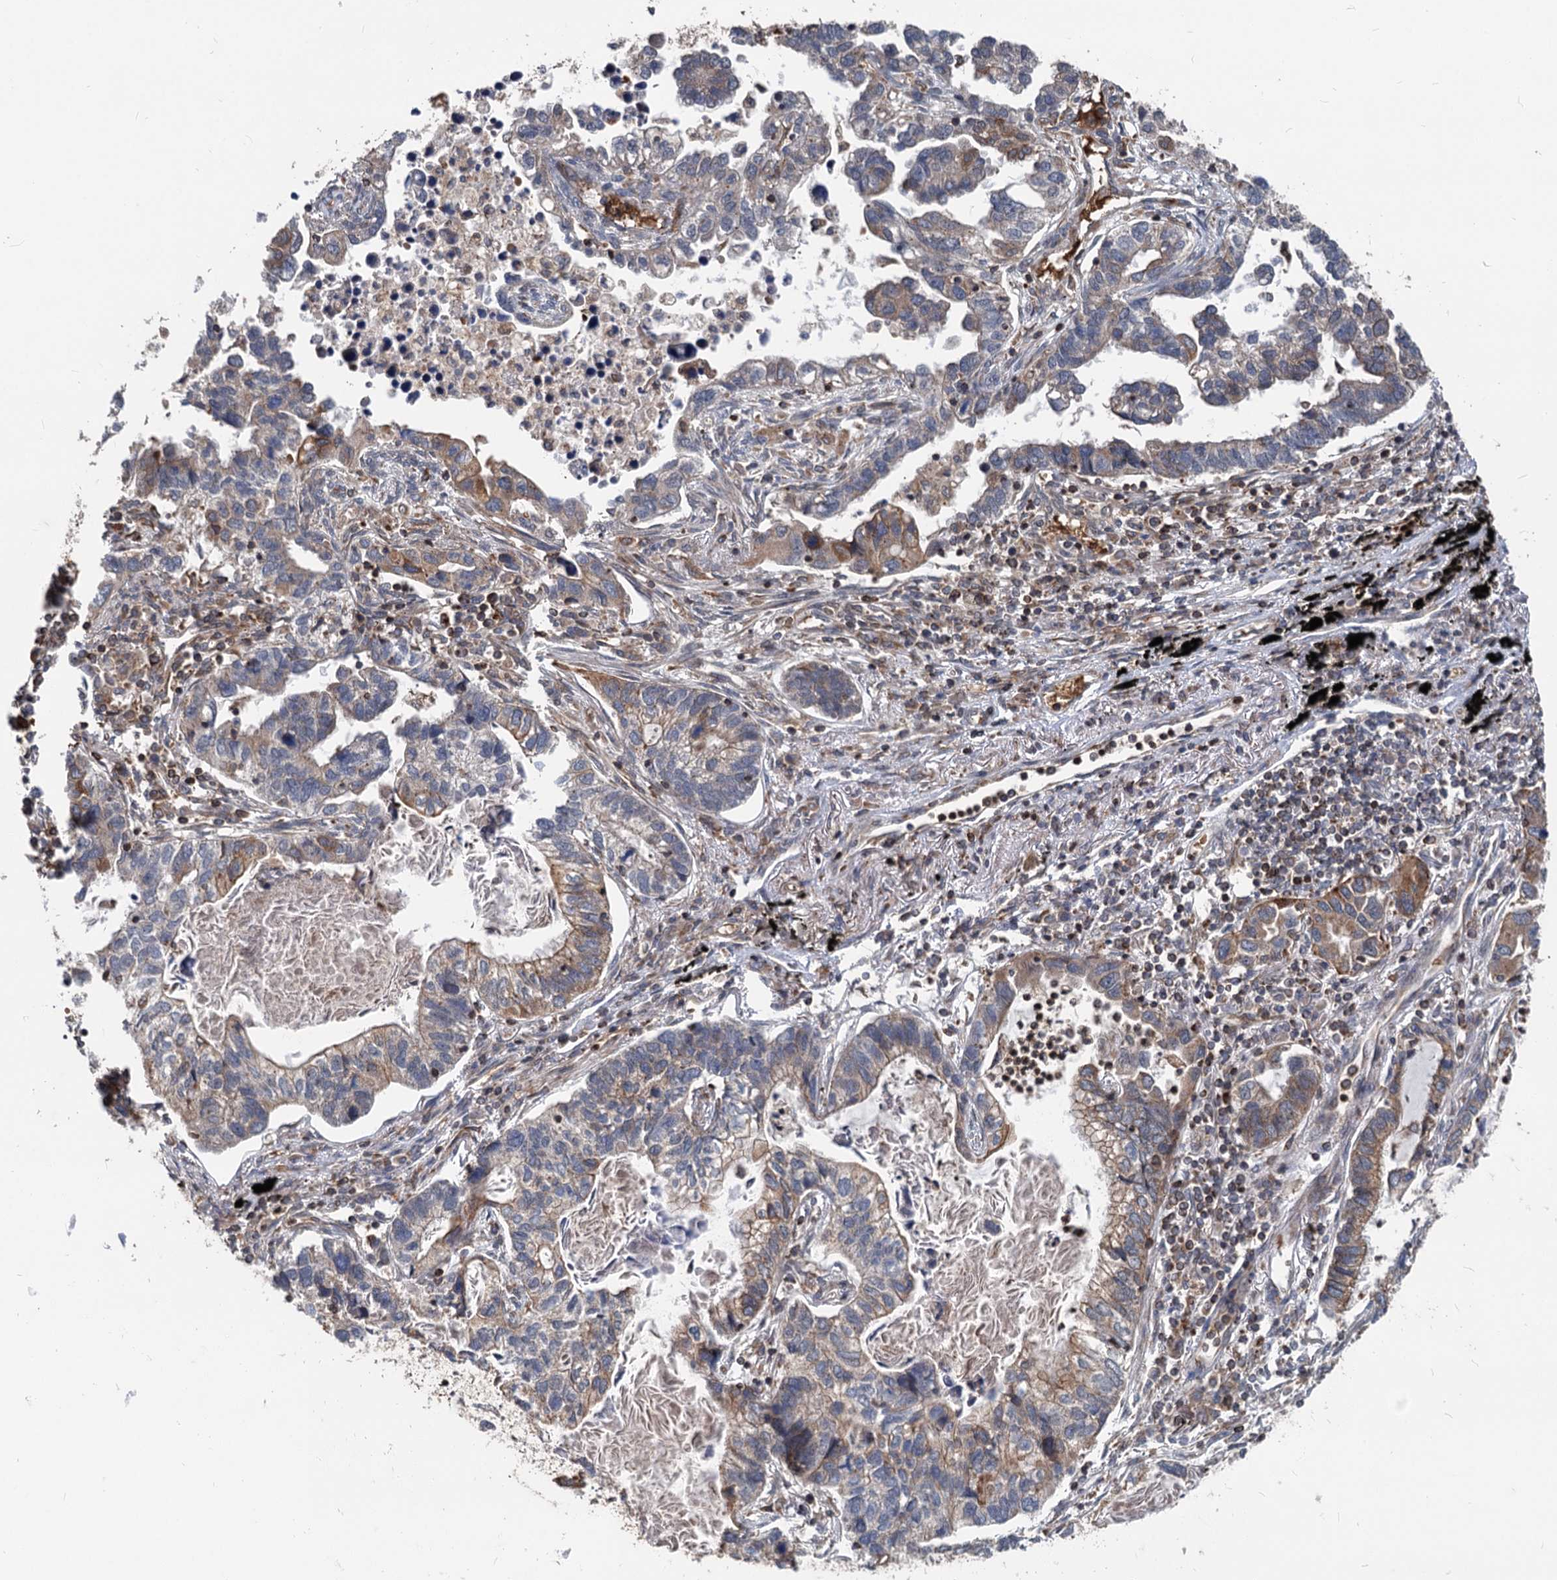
{"staining": {"intensity": "moderate", "quantity": "<25%", "location": "cytoplasmic/membranous"}, "tissue": "lung cancer", "cell_type": "Tumor cells", "image_type": "cancer", "snomed": [{"axis": "morphology", "description": "Adenocarcinoma, NOS"}, {"axis": "topography", "description": "Lung"}], "caption": "Adenocarcinoma (lung) stained for a protein exhibits moderate cytoplasmic/membranous positivity in tumor cells. (Brightfield microscopy of DAB IHC at high magnification).", "gene": "STIM1", "patient": {"sex": "male", "age": 67}}